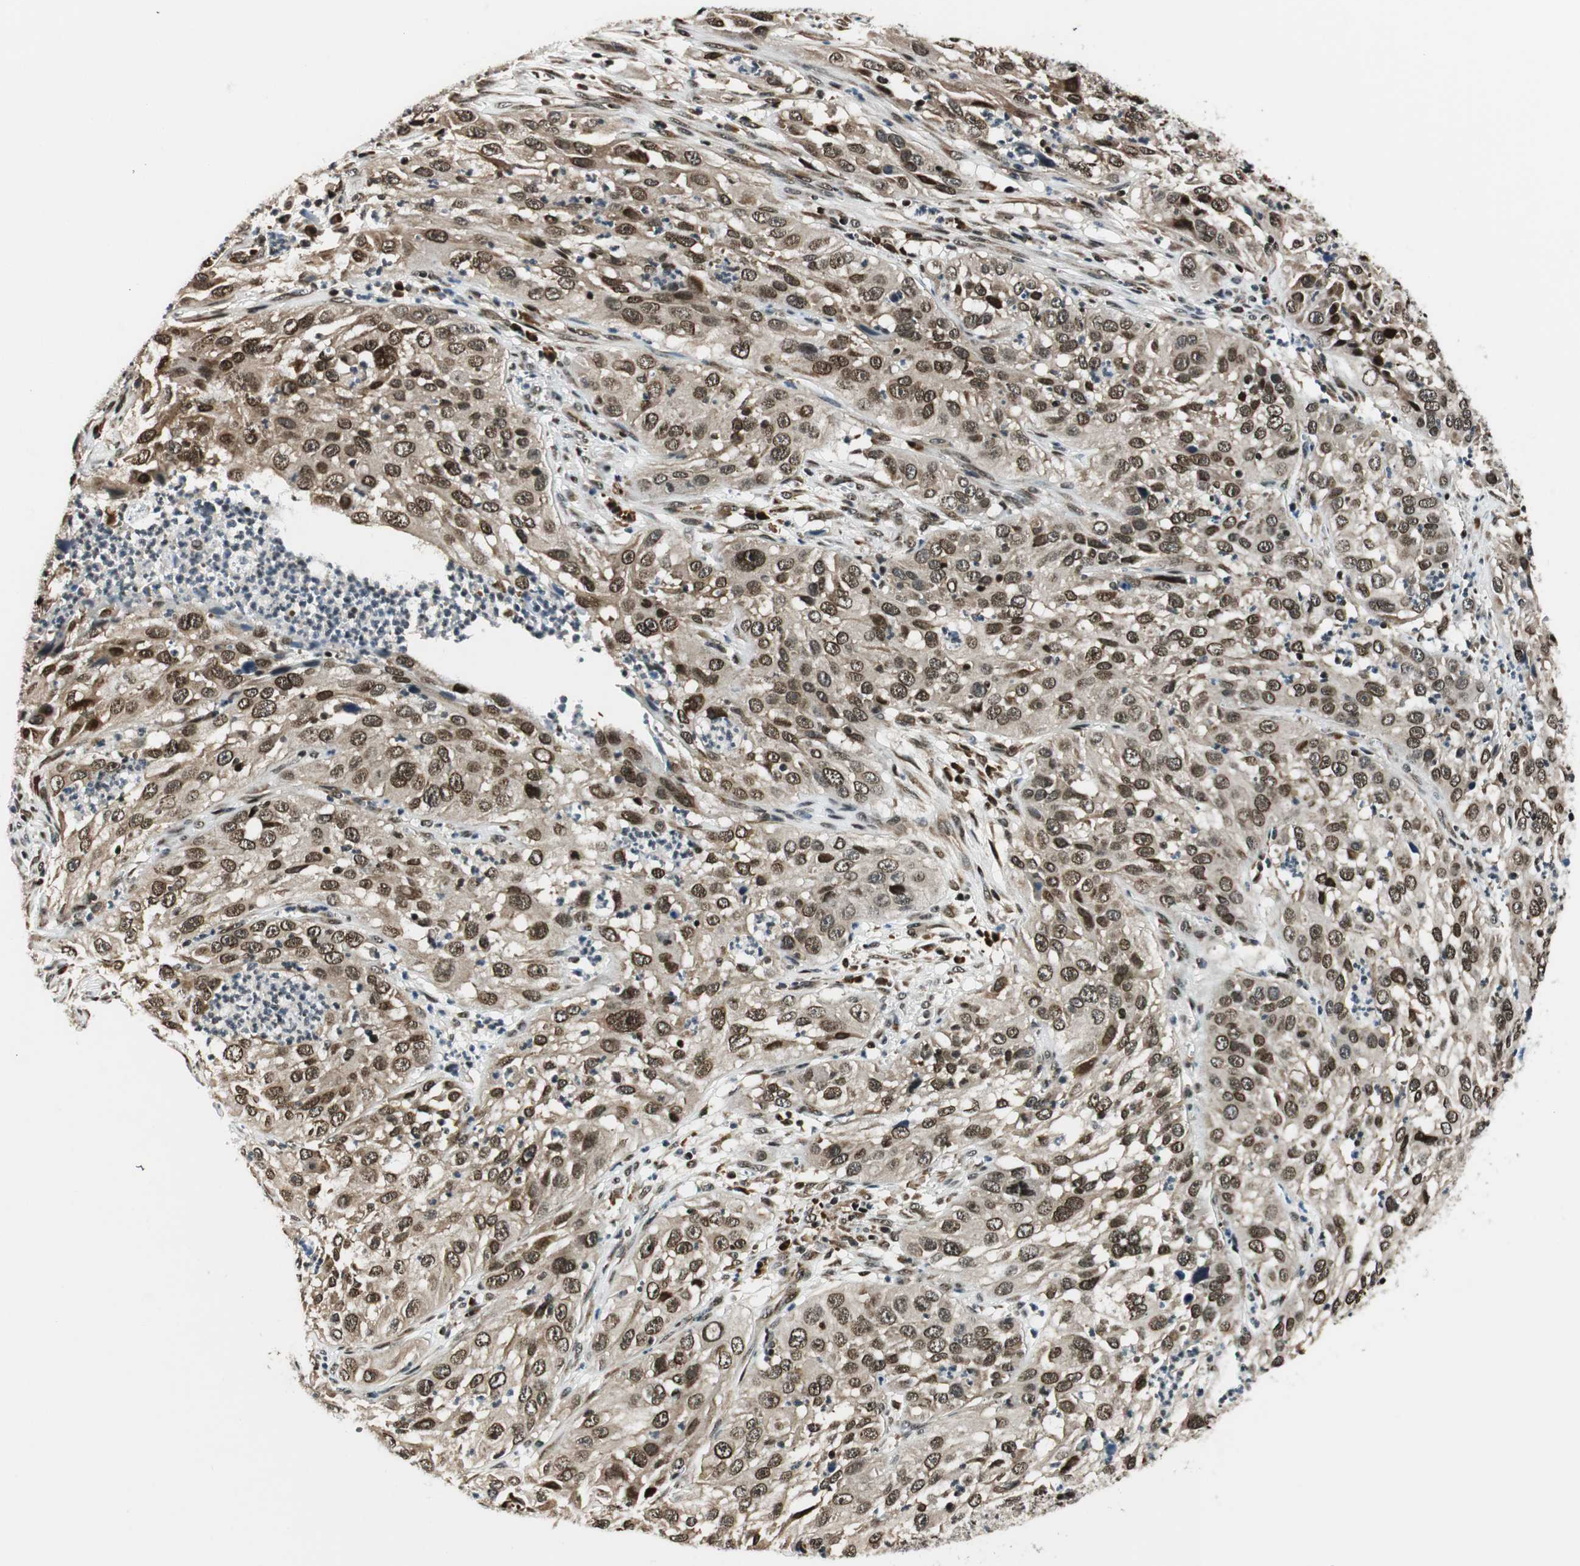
{"staining": {"intensity": "moderate", "quantity": ">75%", "location": "cytoplasmic/membranous,nuclear"}, "tissue": "cervical cancer", "cell_type": "Tumor cells", "image_type": "cancer", "snomed": [{"axis": "morphology", "description": "Squamous cell carcinoma, NOS"}, {"axis": "topography", "description": "Cervix"}], "caption": "Immunohistochemistry of human squamous cell carcinoma (cervical) demonstrates medium levels of moderate cytoplasmic/membranous and nuclear expression in approximately >75% of tumor cells. The protein of interest is stained brown, and the nuclei are stained in blue (DAB (3,3'-diaminobenzidine) IHC with brightfield microscopy, high magnification).", "gene": "RING1", "patient": {"sex": "female", "age": 32}}